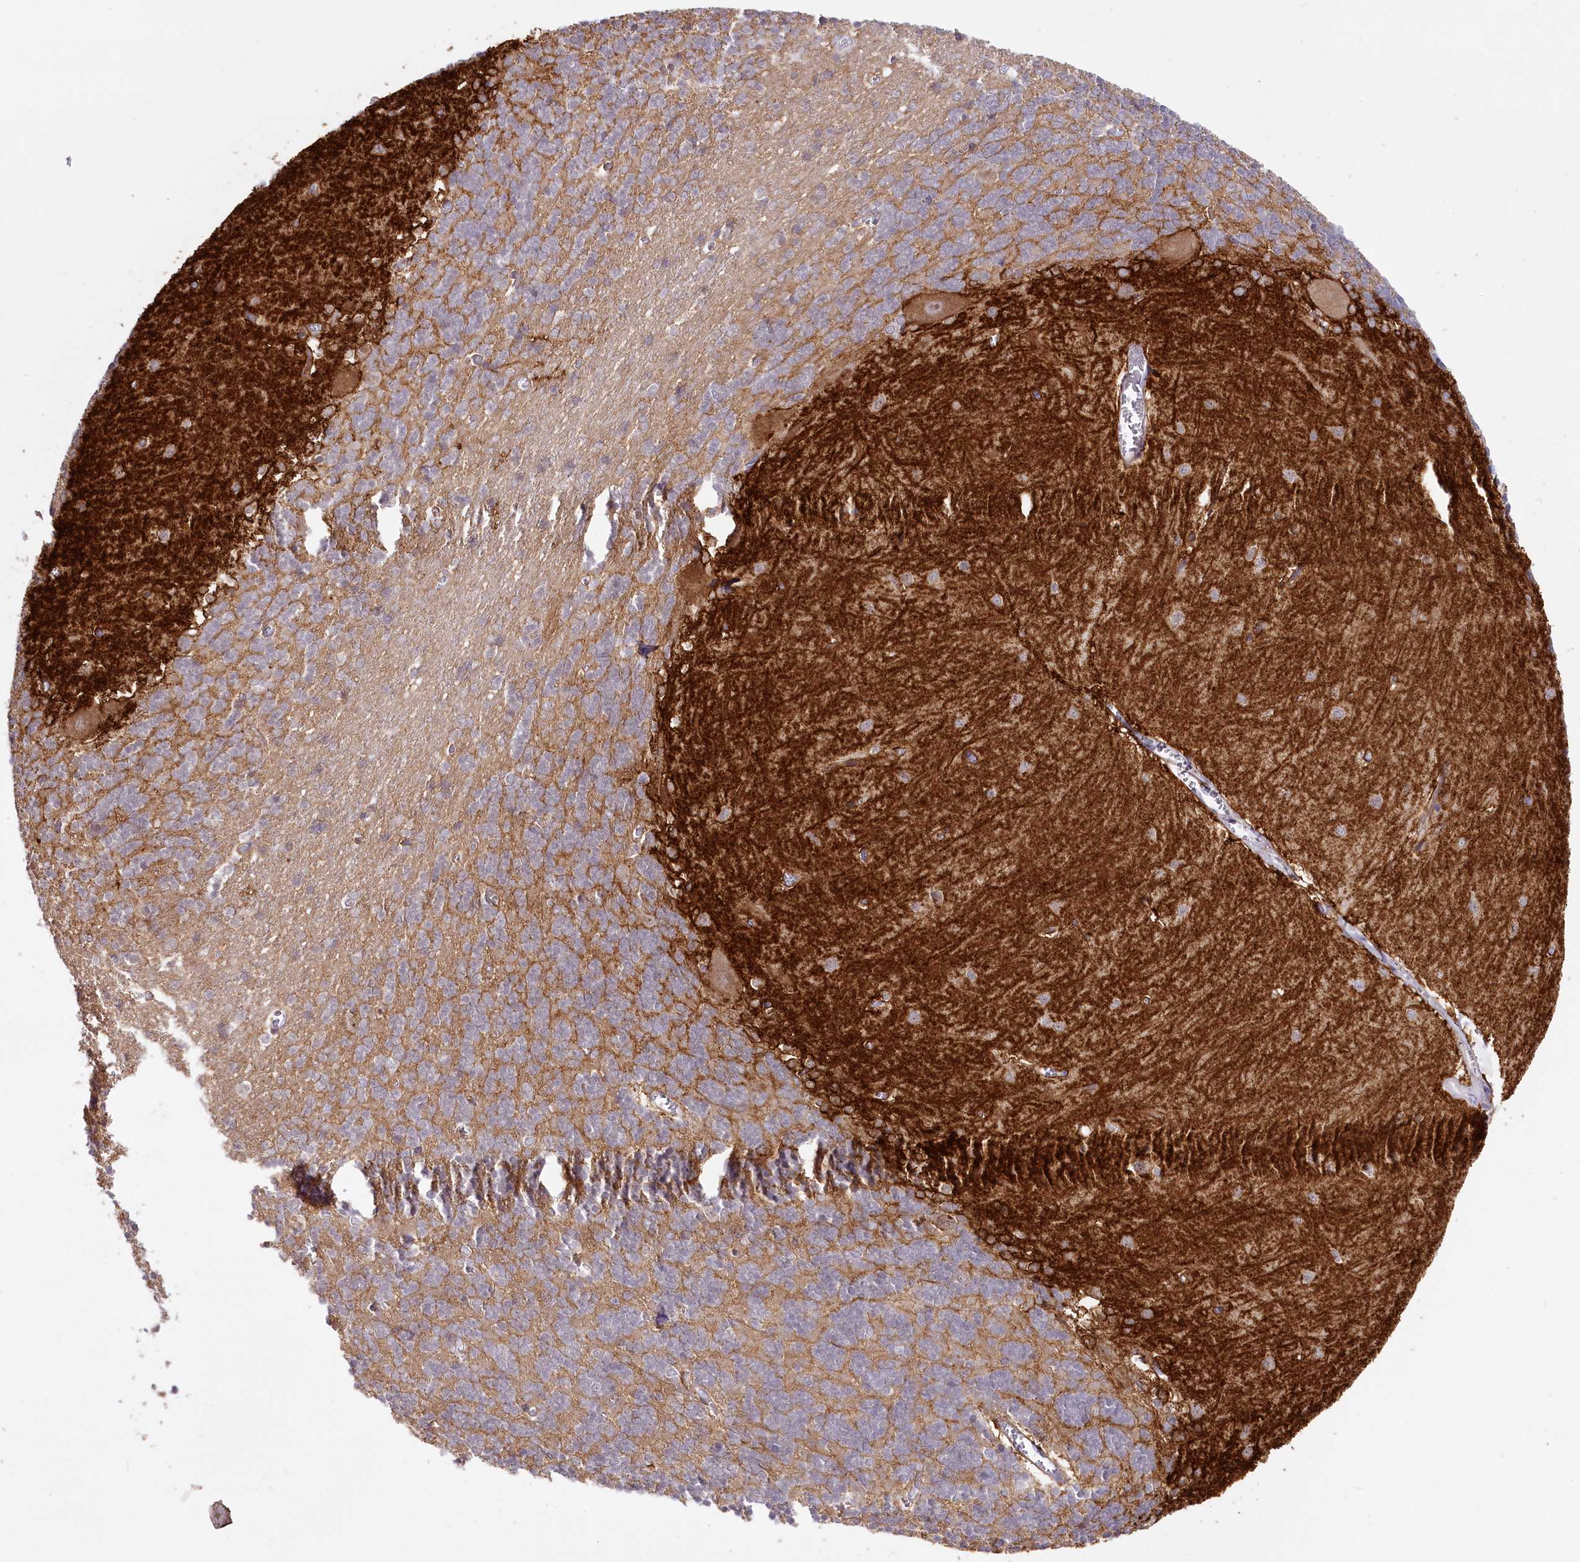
{"staining": {"intensity": "moderate", "quantity": ">75%", "location": "cytoplasmic/membranous"}, "tissue": "cerebellum", "cell_type": "Cells in granular layer", "image_type": "normal", "snomed": [{"axis": "morphology", "description": "Normal tissue, NOS"}, {"axis": "topography", "description": "Cerebellum"}], "caption": "This photomicrograph exhibits immunohistochemistry (IHC) staining of benign cerebellum, with medium moderate cytoplasmic/membranous expression in about >75% of cells in granular layer.", "gene": "ZNF226", "patient": {"sex": "male", "age": 37}}